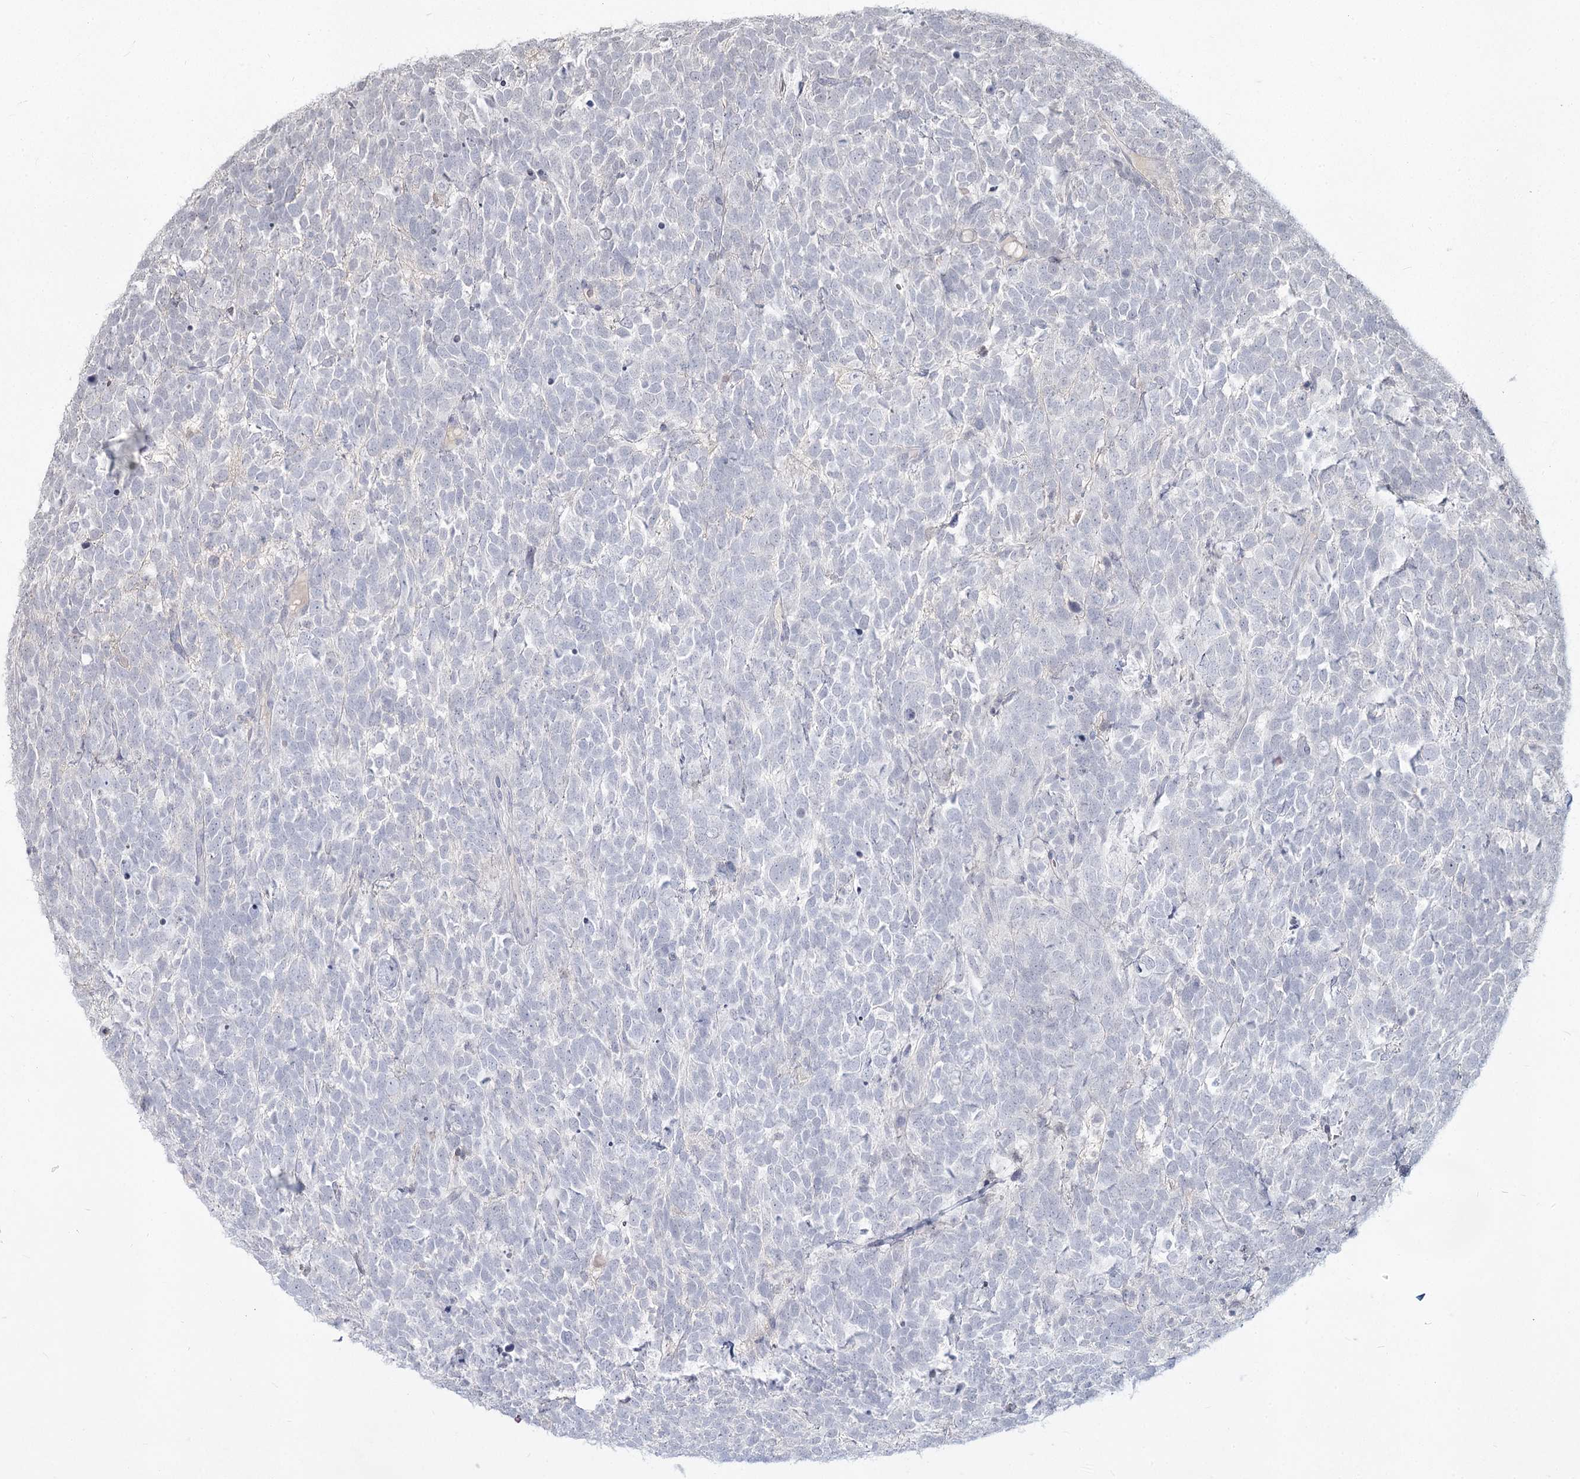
{"staining": {"intensity": "negative", "quantity": "none", "location": "none"}, "tissue": "urothelial cancer", "cell_type": "Tumor cells", "image_type": "cancer", "snomed": [{"axis": "morphology", "description": "Urothelial carcinoma, High grade"}, {"axis": "topography", "description": "Urinary bladder"}], "caption": "The image shows no significant expression in tumor cells of urothelial cancer.", "gene": "LY6G5C", "patient": {"sex": "female", "age": 82}}